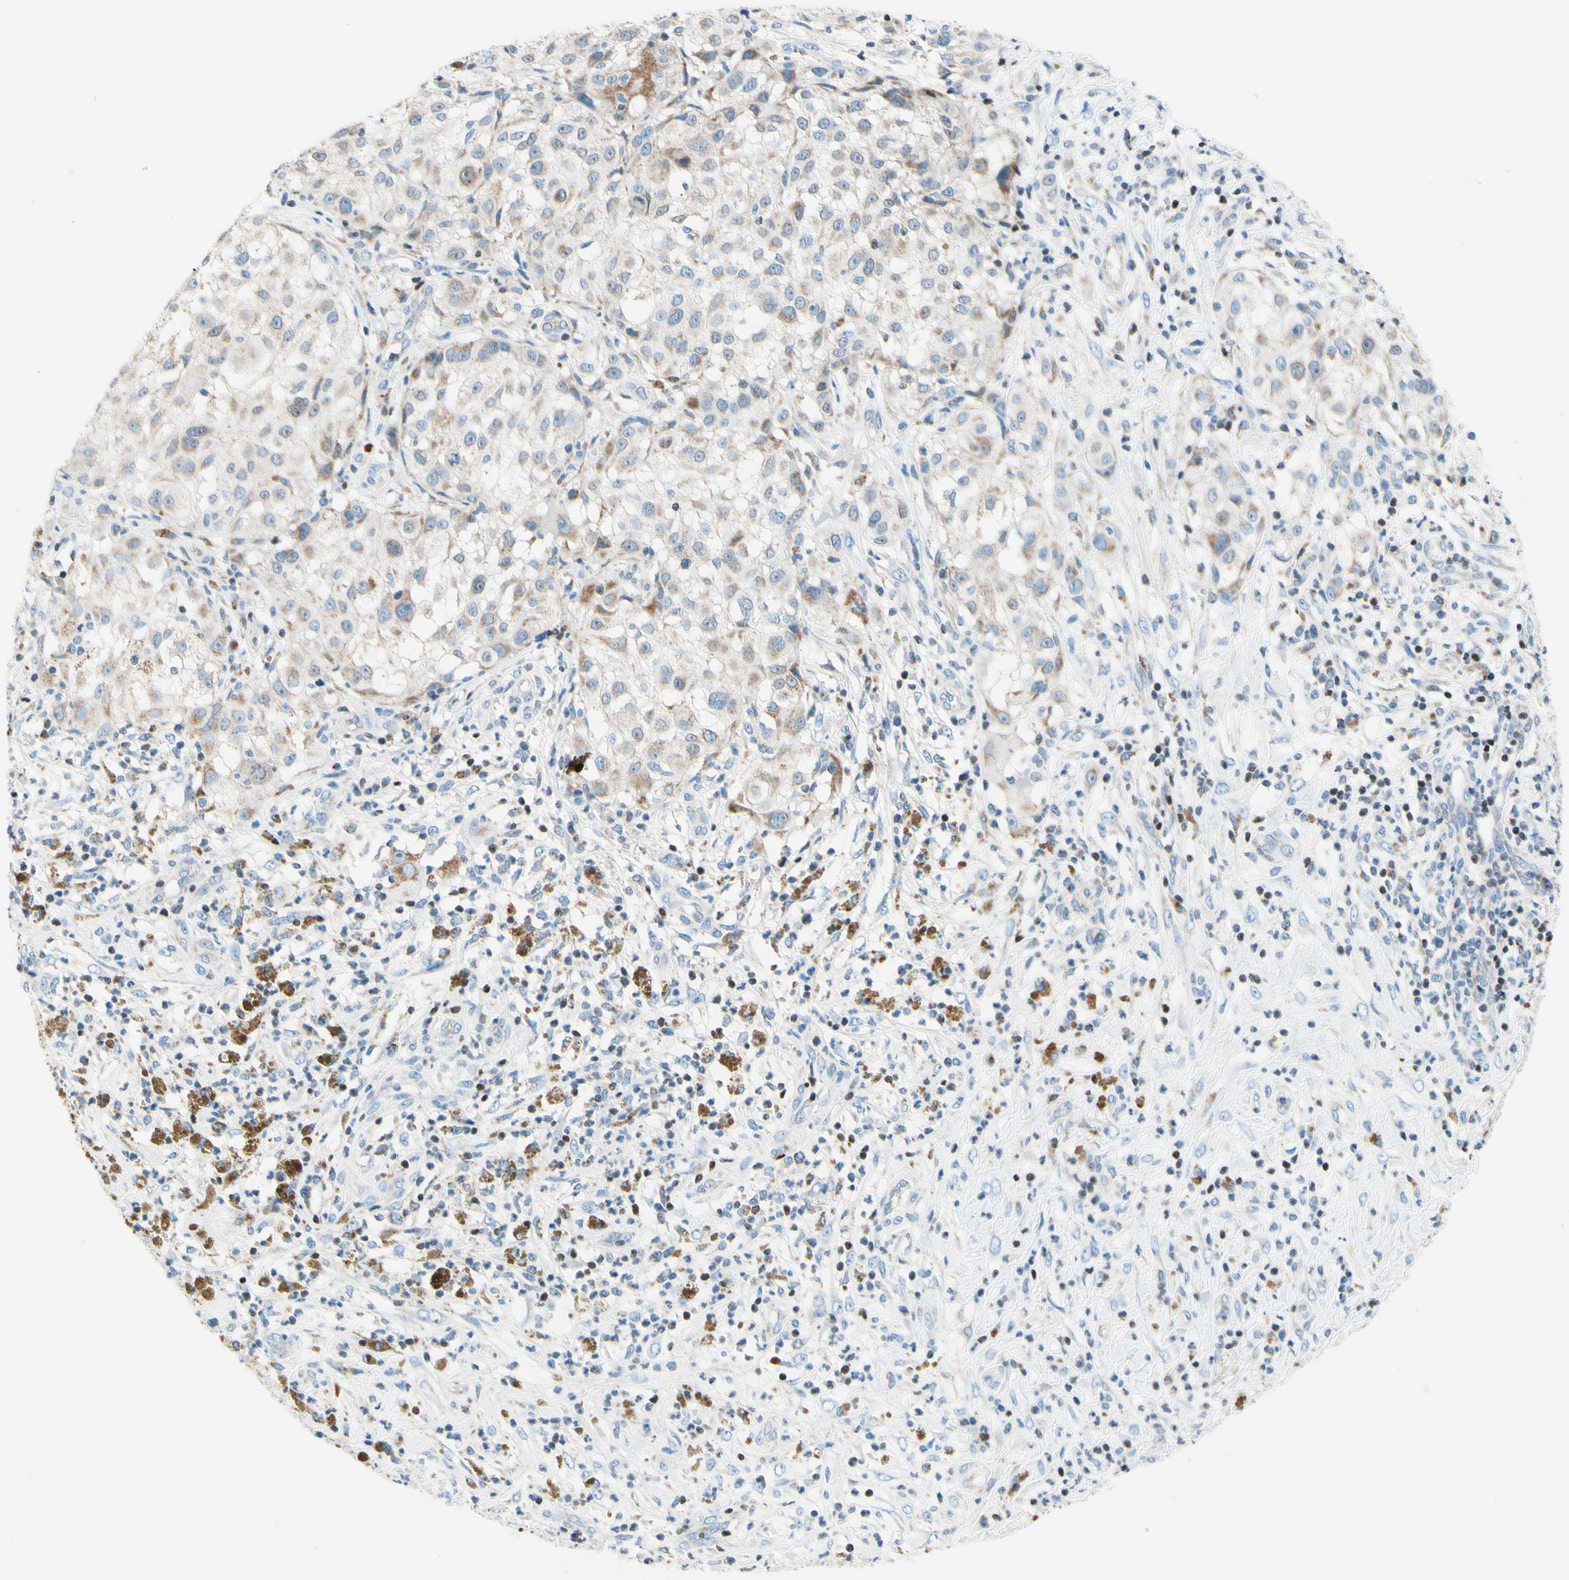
{"staining": {"intensity": "weak", "quantity": ">75%", "location": "cytoplasmic/membranous"}, "tissue": "melanoma", "cell_type": "Tumor cells", "image_type": "cancer", "snomed": [{"axis": "morphology", "description": "Necrosis, NOS"}, {"axis": "morphology", "description": "Malignant melanoma, NOS"}, {"axis": "topography", "description": "Skin"}], "caption": "Approximately >75% of tumor cells in human melanoma demonstrate weak cytoplasmic/membranous protein staining as visualized by brown immunohistochemical staining.", "gene": "CBX7", "patient": {"sex": "female", "age": 87}}